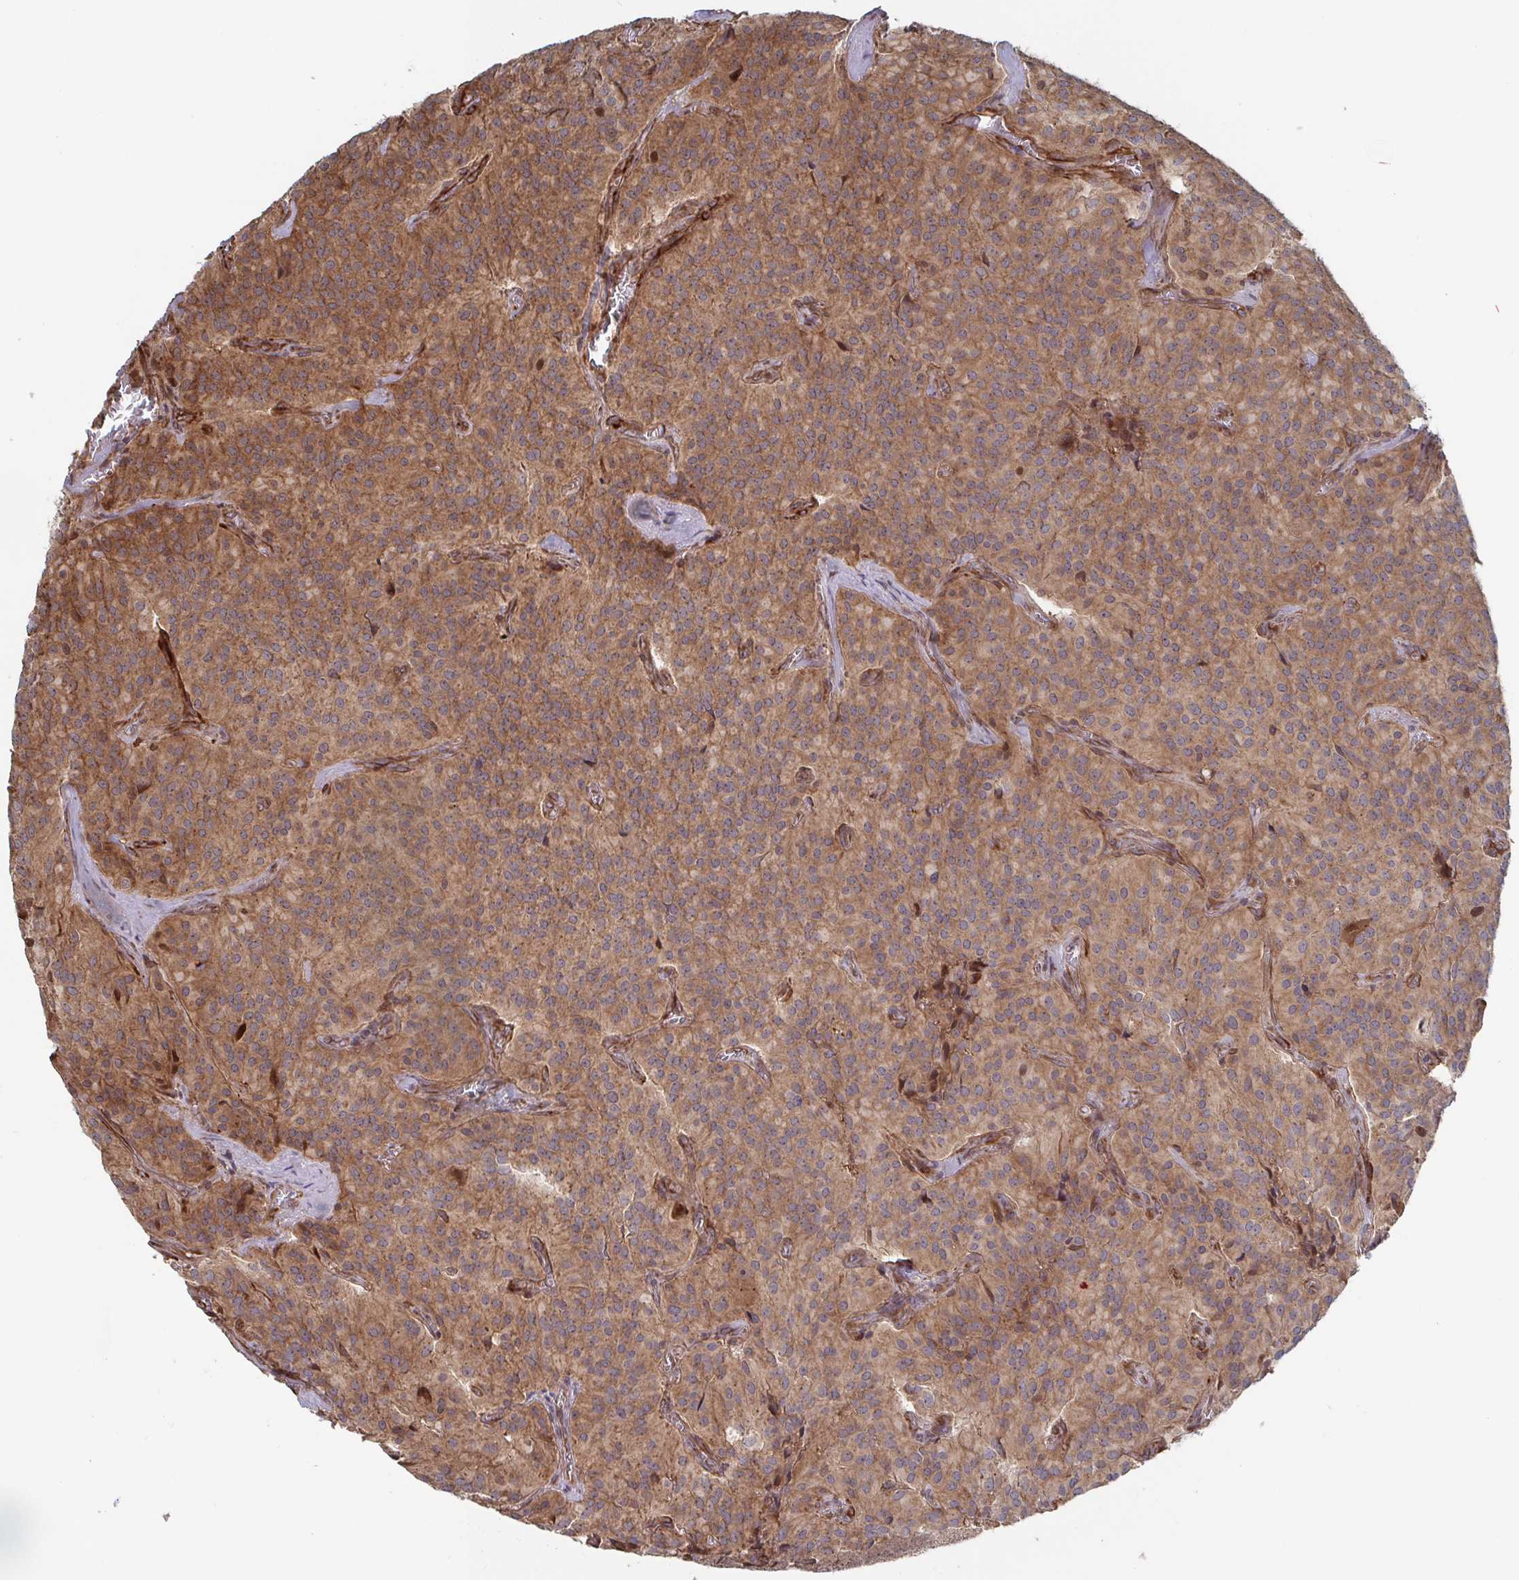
{"staining": {"intensity": "moderate", "quantity": ">75%", "location": "cytoplasmic/membranous"}, "tissue": "glioma", "cell_type": "Tumor cells", "image_type": "cancer", "snomed": [{"axis": "morphology", "description": "Glioma, malignant, Low grade"}, {"axis": "topography", "description": "Brain"}], "caption": "Brown immunohistochemical staining in low-grade glioma (malignant) demonstrates moderate cytoplasmic/membranous staining in approximately >75% of tumor cells. The protein is stained brown, and the nuclei are stained in blue (DAB (3,3'-diaminobenzidine) IHC with brightfield microscopy, high magnification).", "gene": "DVL3", "patient": {"sex": "male", "age": 42}}